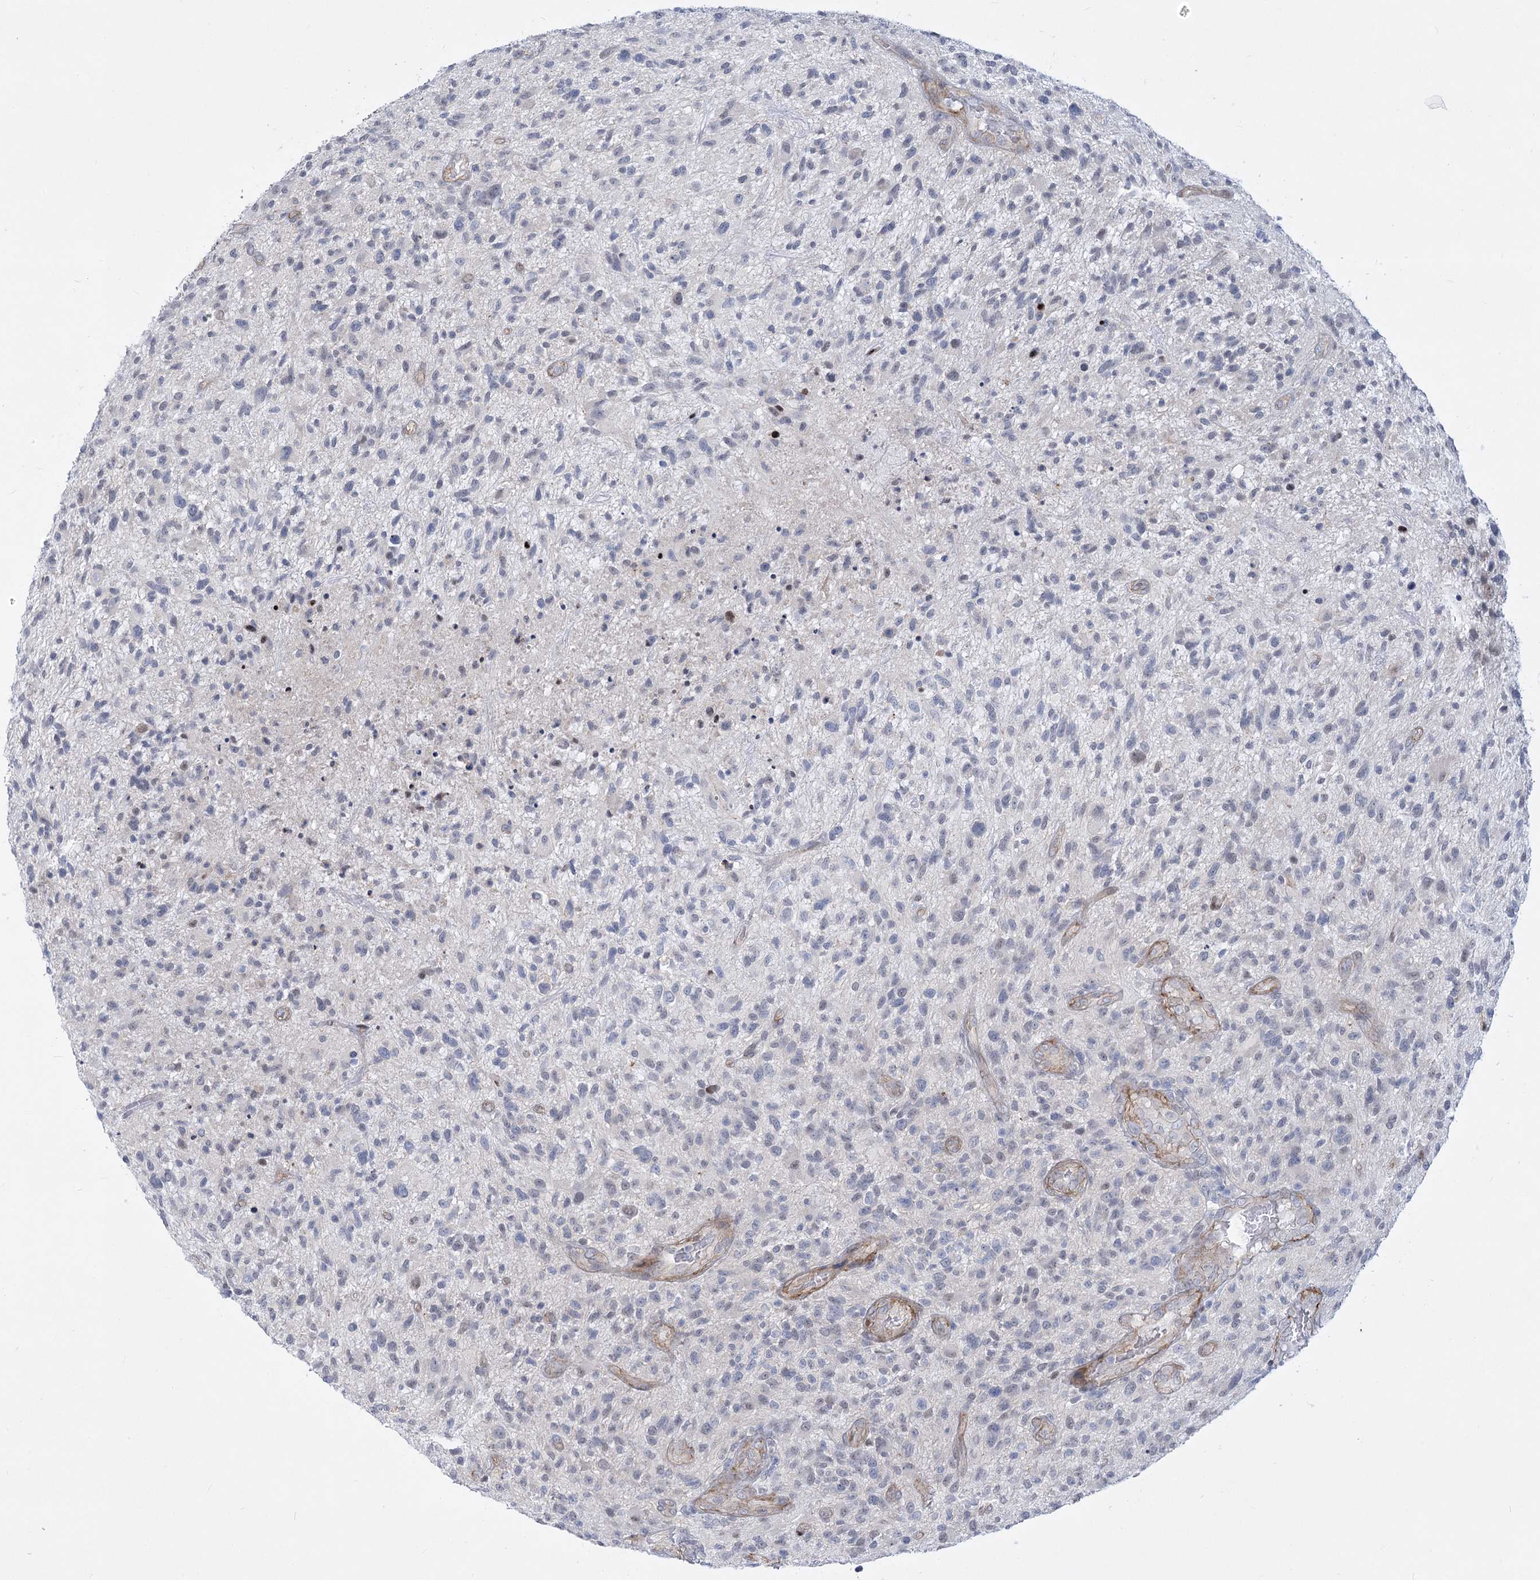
{"staining": {"intensity": "negative", "quantity": "none", "location": "none"}, "tissue": "glioma", "cell_type": "Tumor cells", "image_type": "cancer", "snomed": [{"axis": "morphology", "description": "Glioma, malignant, High grade"}, {"axis": "topography", "description": "Brain"}], "caption": "The immunohistochemistry (IHC) micrograph has no significant staining in tumor cells of glioma tissue. The staining is performed using DAB (3,3'-diaminobenzidine) brown chromogen with nuclei counter-stained in using hematoxylin.", "gene": "ARSI", "patient": {"sex": "male", "age": 47}}